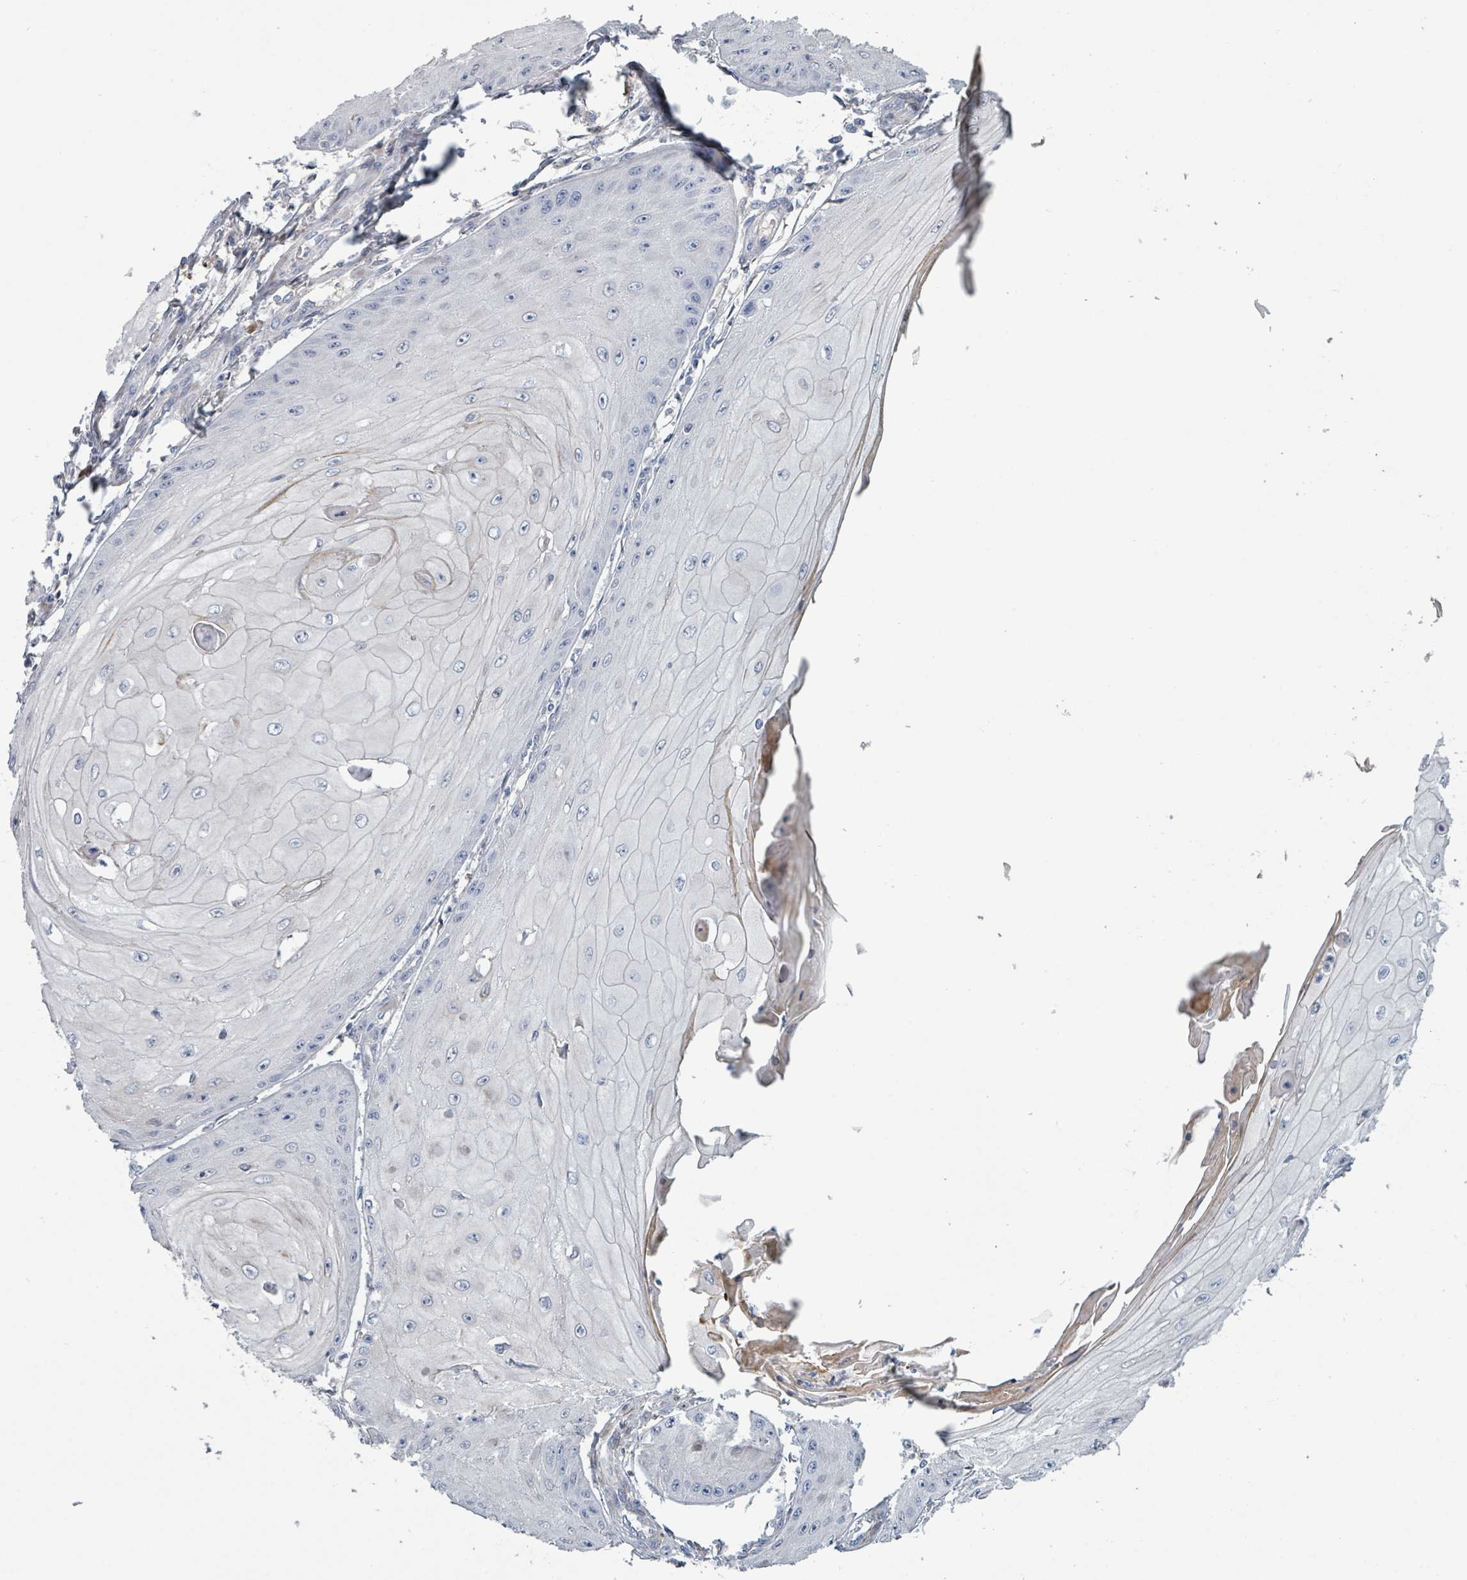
{"staining": {"intensity": "negative", "quantity": "none", "location": "none"}, "tissue": "skin cancer", "cell_type": "Tumor cells", "image_type": "cancer", "snomed": [{"axis": "morphology", "description": "Squamous cell carcinoma, NOS"}, {"axis": "topography", "description": "Skin"}], "caption": "There is no significant expression in tumor cells of squamous cell carcinoma (skin).", "gene": "RAB33B", "patient": {"sex": "male", "age": 70}}